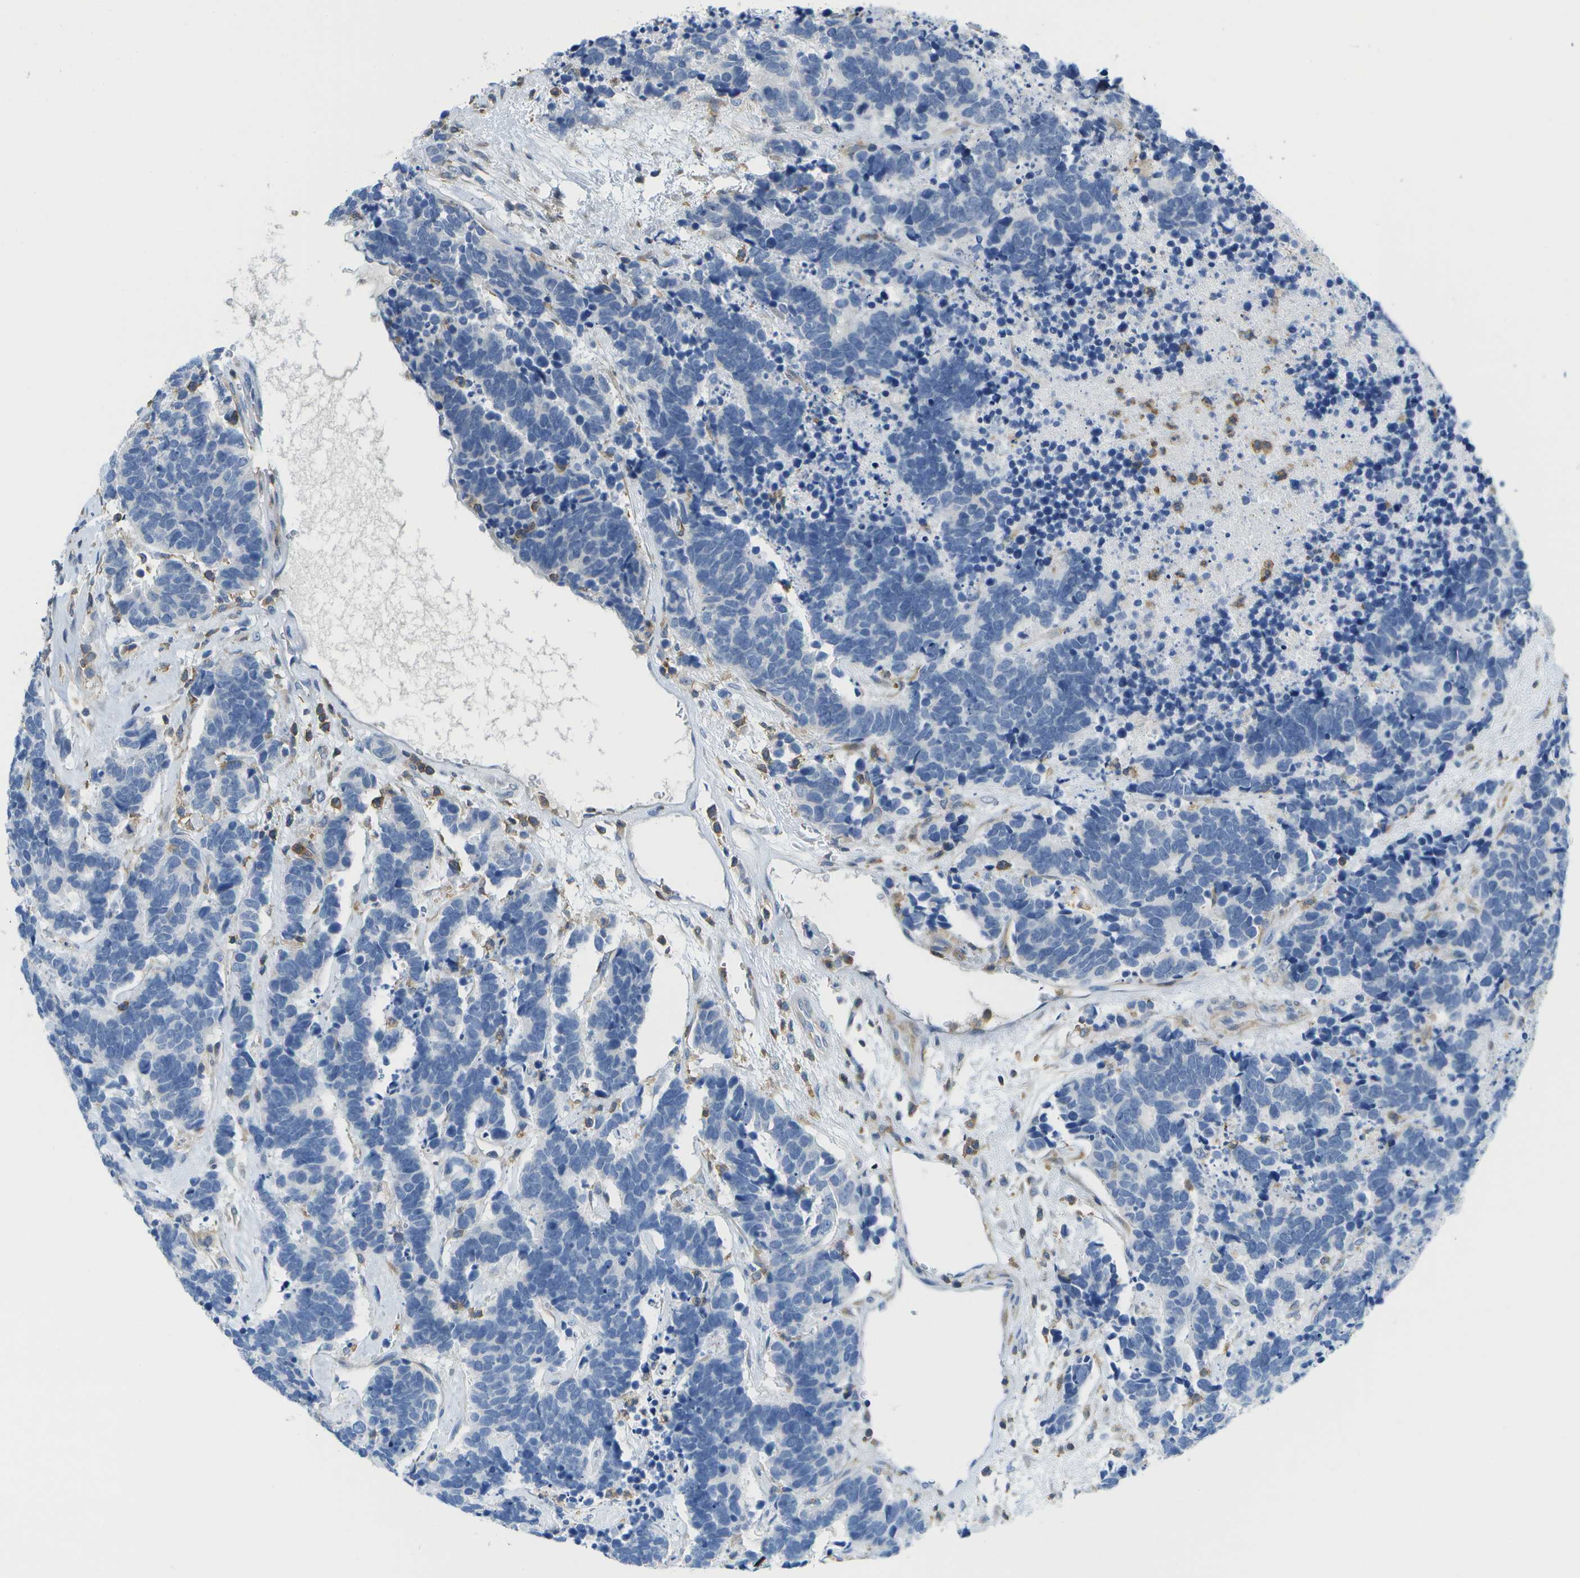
{"staining": {"intensity": "negative", "quantity": "none", "location": "none"}, "tissue": "carcinoid", "cell_type": "Tumor cells", "image_type": "cancer", "snomed": [{"axis": "morphology", "description": "Carcinoma, NOS"}, {"axis": "morphology", "description": "Carcinoid, malignant, NOS"}, {"axis": "topography", "description": "Urinary bladder"}], "caption": "Tumor cells are negative for brown protein staining in malignant carcinoid.", "gene": "RCSD1", "patient": {"sex": "male", "age": 57}}